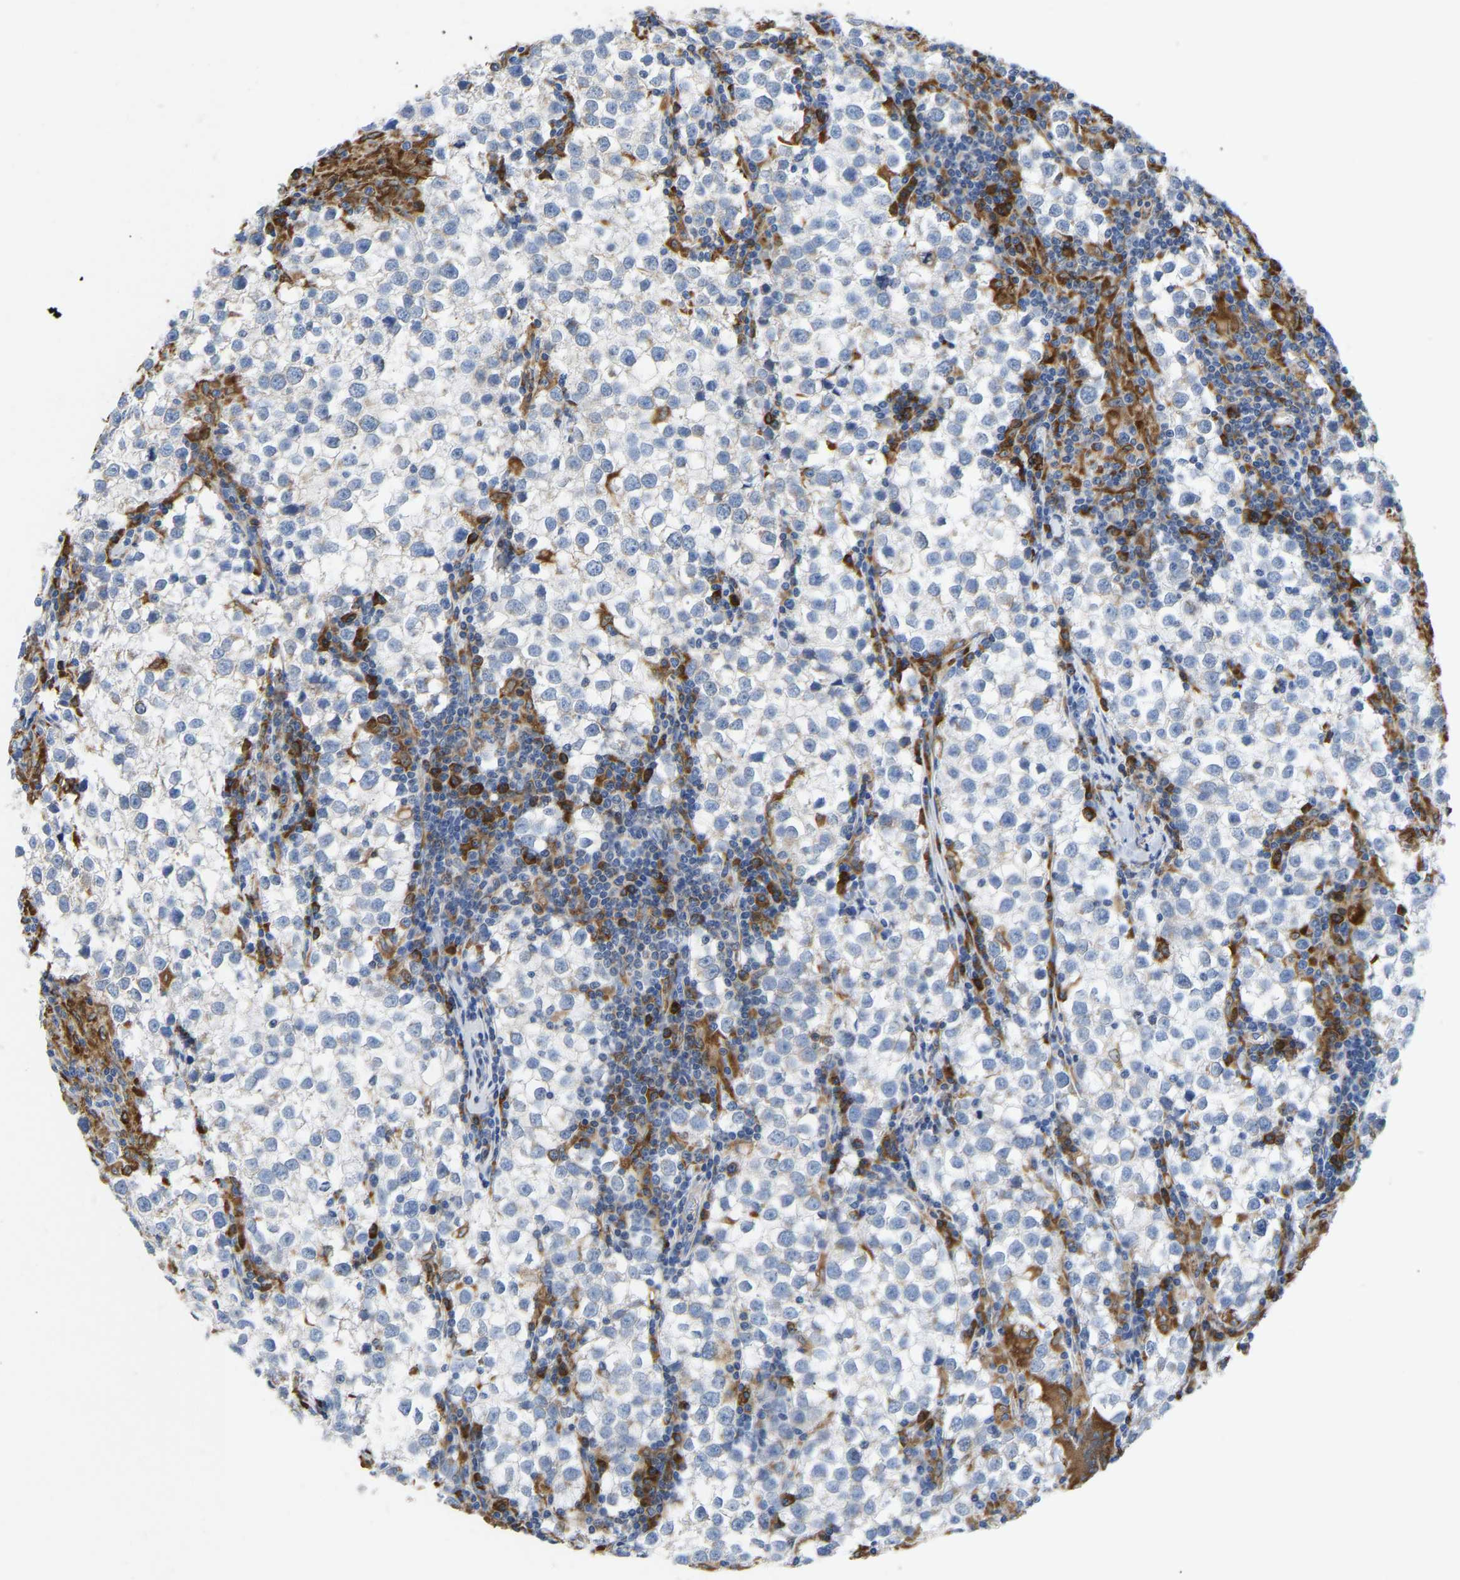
{"staining": {"intensity": "negative", "quantity": "none", "location": "none"}, "tissue": "testis cancer", "cell_type": "Tumor cells", "image_type": "cancer", "snomed": [{"axis": "morphology", "description": "Seminoma, NOS"}, {"axis": "morphology", "description": "Carcinoma, Embryonal, NOS"}, {"axis": "topography", "description": "Testis"}], "caption": "Testis cancer (embryonal carcinoma) was stained to show a protein in brown. There is no significant expression in tumor cells.", "gene": "P4HB", "patient": {"sex": "male", "age": 36}}